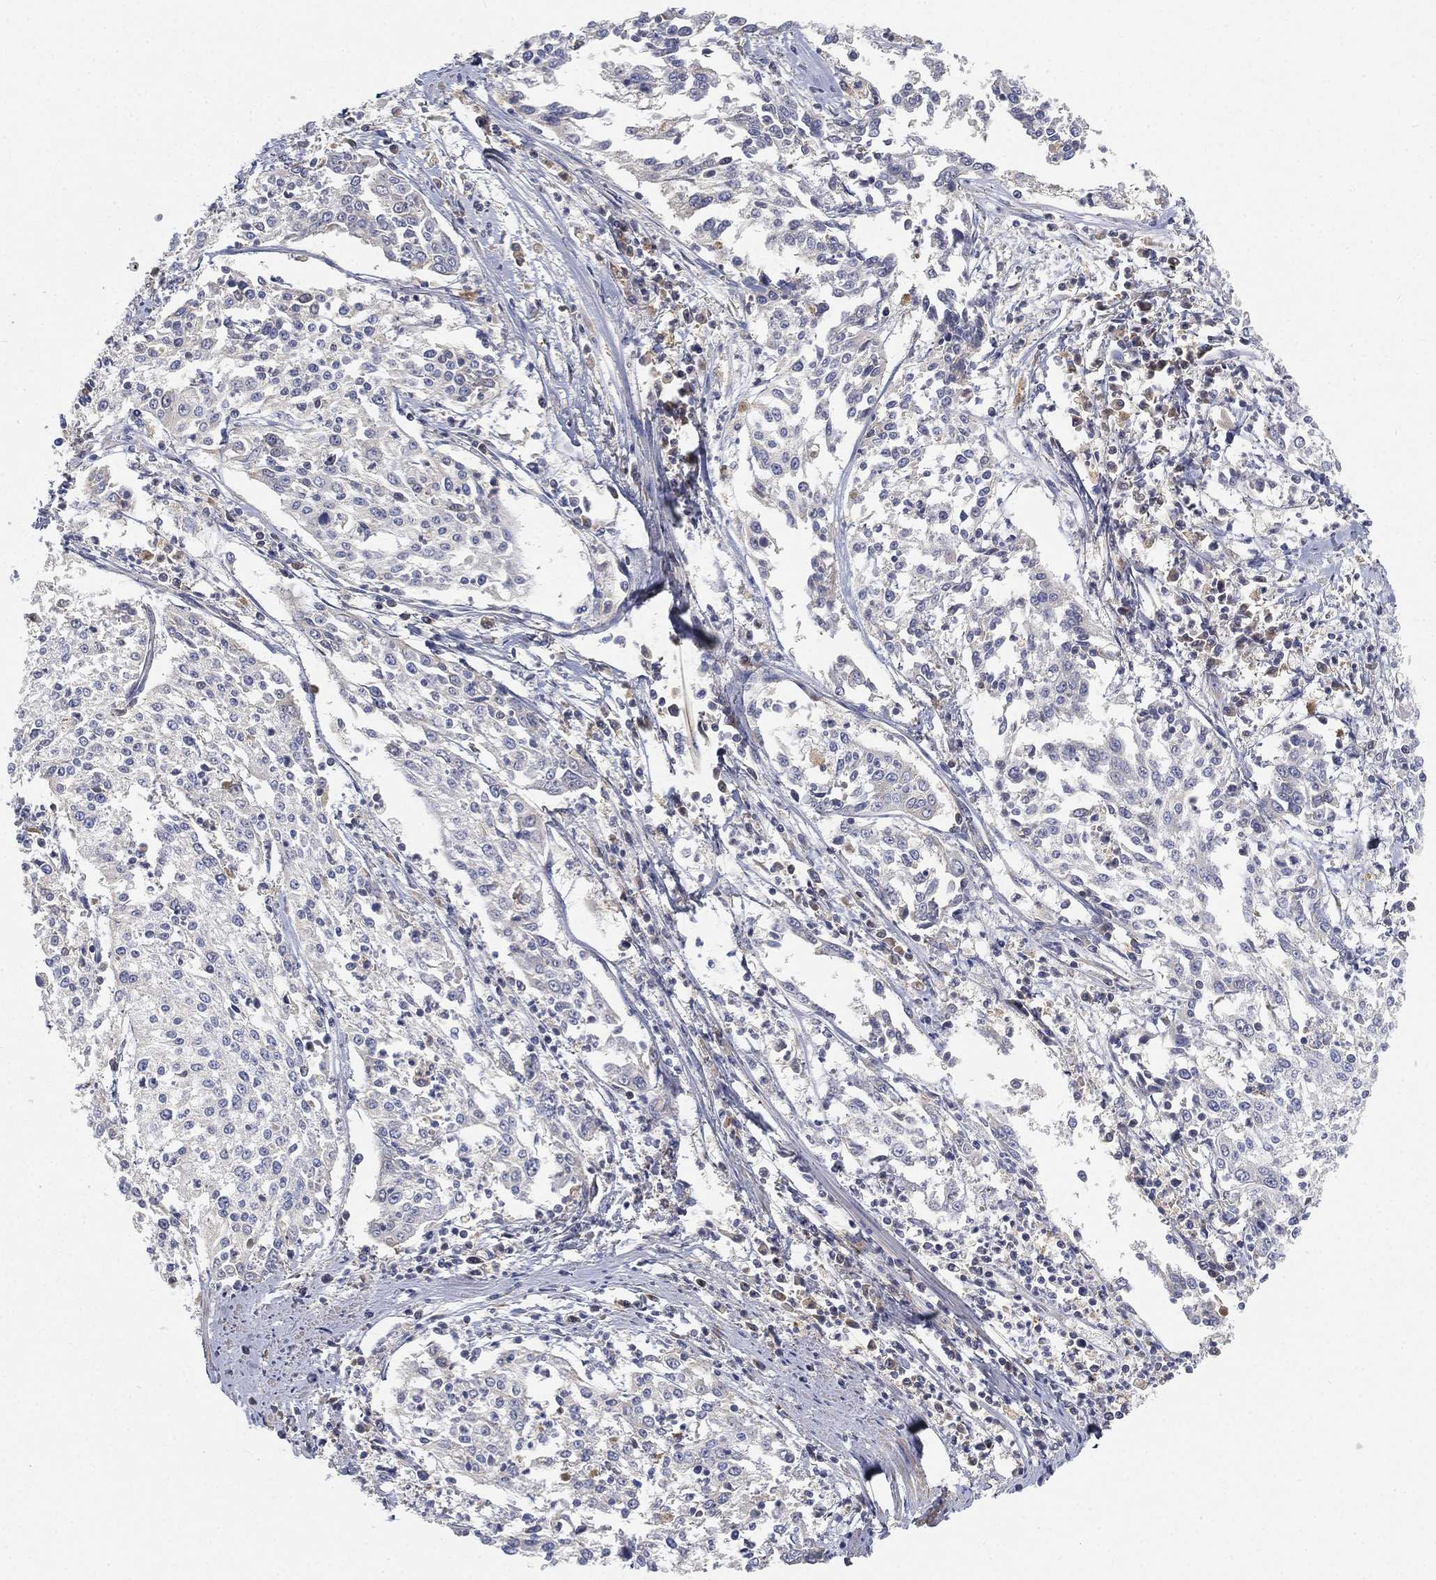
{"staining": {"intensity": "negative", "quantity": "none", "location": "none"}, "tissue": "cervical cancer", "cell_type": "Tumor cells", "image_type": "cancer", "snomed": [{"axis": "morphology", "description": "Squamous cell carcinoma, NOS"}, {"axis": "topography", "description": "Cervix"}], "caption": "A photomicrograph of human squamous cell carcinoma (cervical) is negative for staining in tumor cells. (DAB (3,3'-diaminobenzidine) IHC, high magnification).", "gene": "CTSL", "patient": {"sex": "female", "age": 41}}